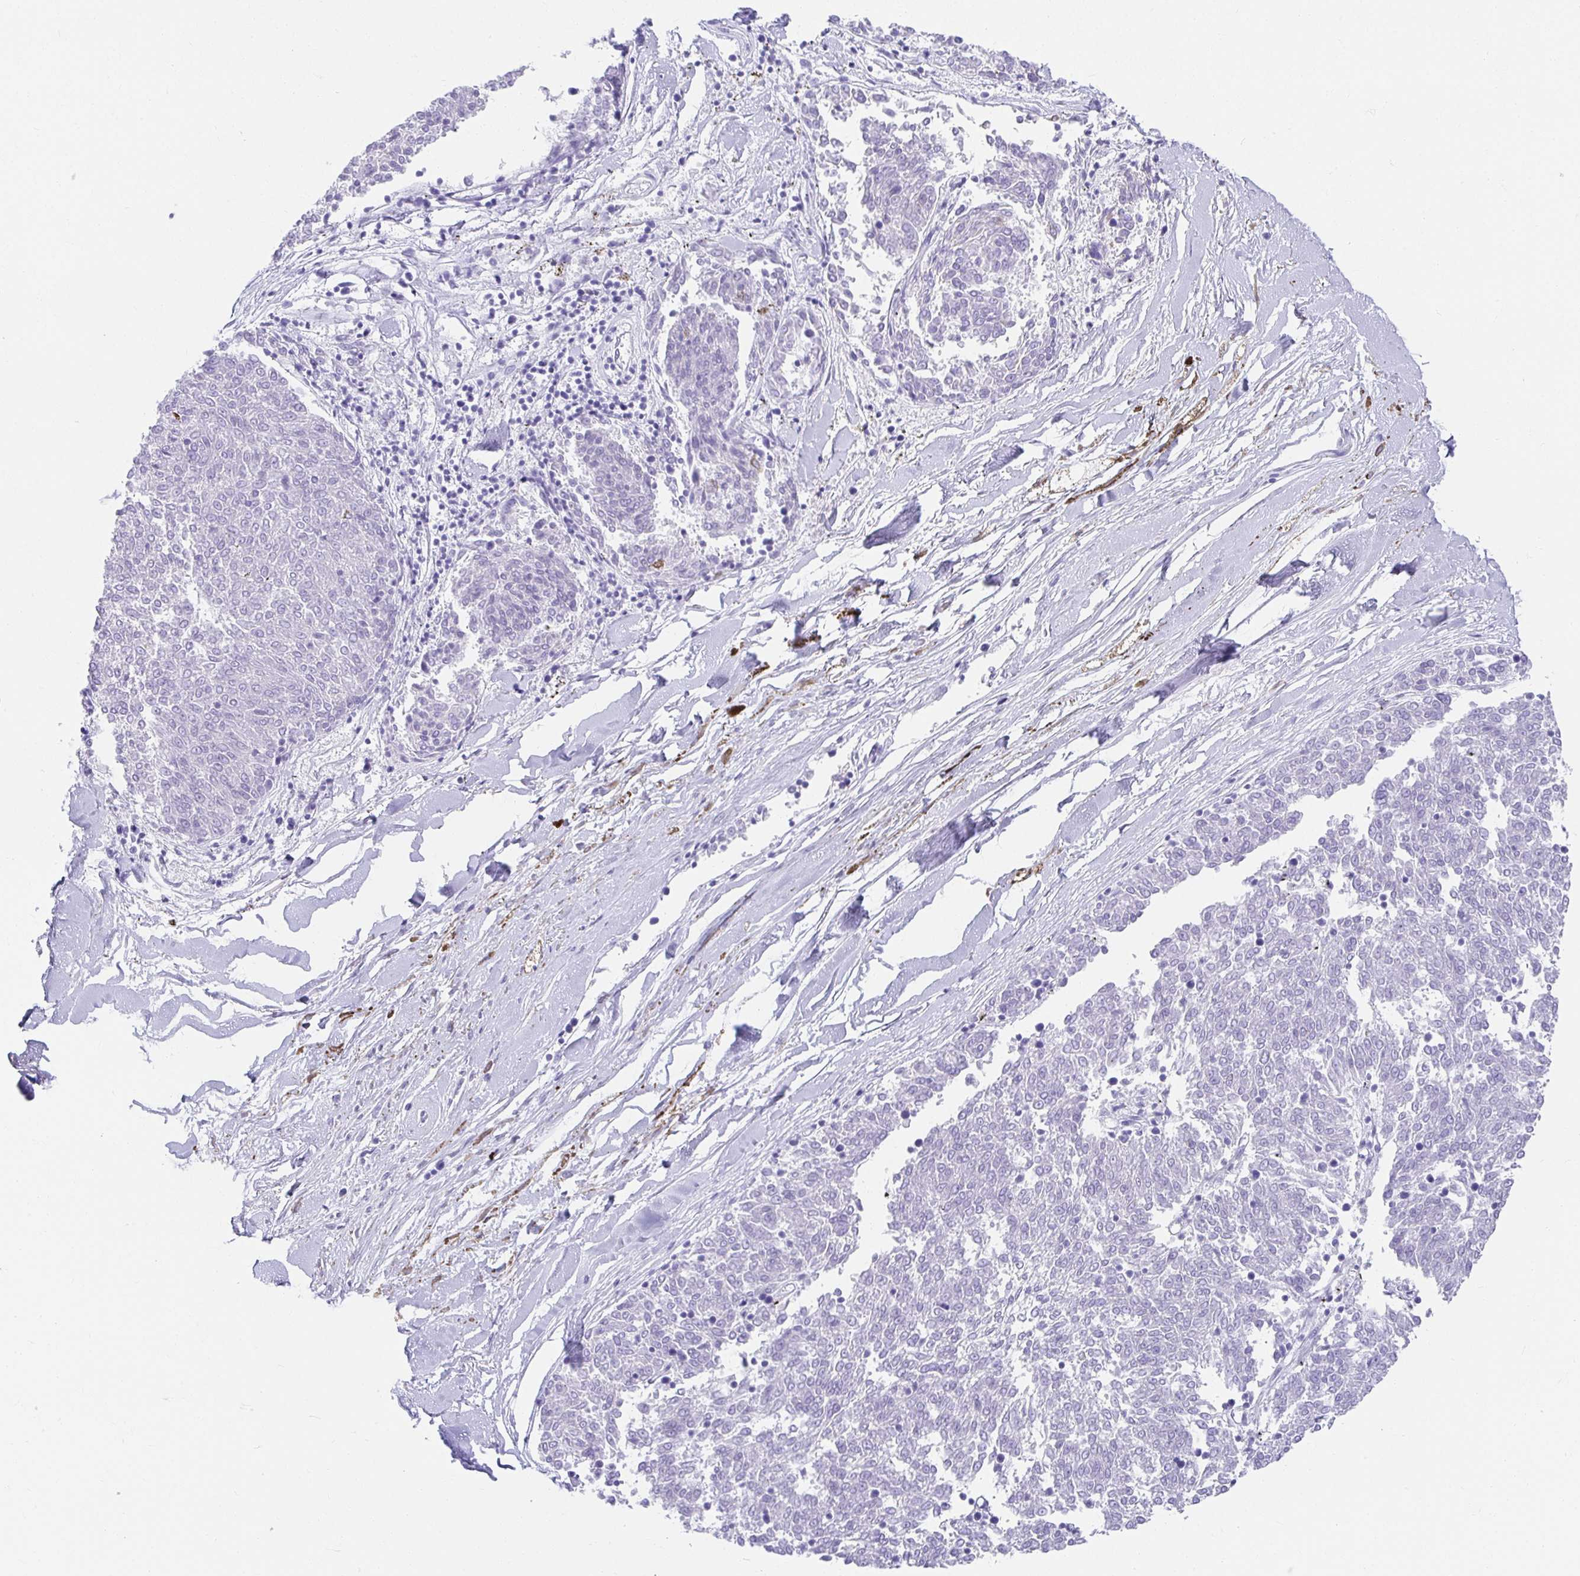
{"staining": {"intensity": "negative", "quantity": "none", "location": "none"}, "tissue": "melanoma", "cell_type": "Tumor cells", "image_type": "cancer", "snomed": [{"axis": "morphology", "description": "Malignant melanoma, NOS"}, {"axis": "topography", "description": "Skin"}], "caption": "This is an immunohistochemistry histopathology image of melanoma. There is no expression in tumor cells.", "gene": "CHAT", "patient": {"sex": "female", "age": 72}}